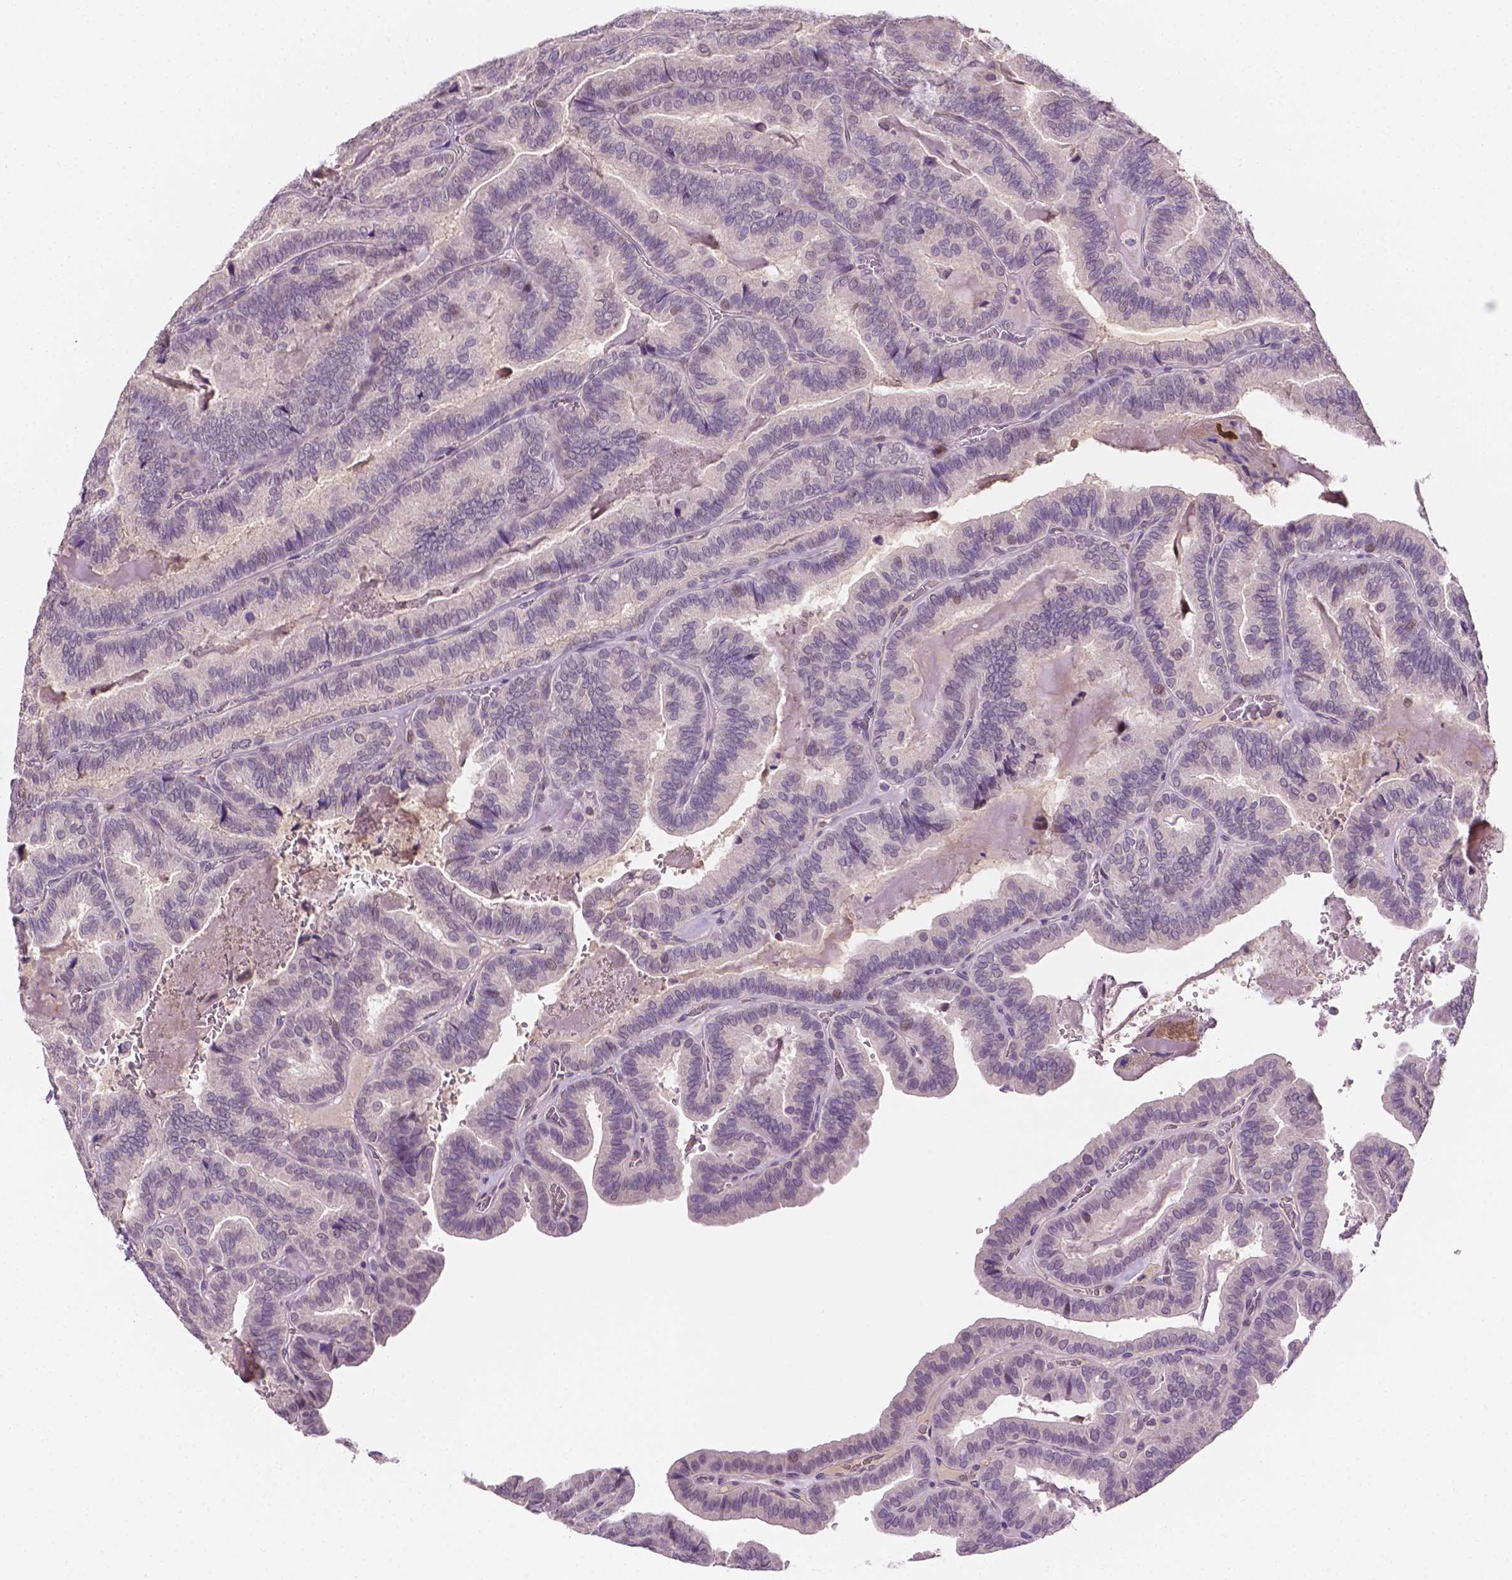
{"staining": {"intensity": "negative", "quantity": "none", "location": "none"}, "tissue": "thyroid cancer", "cell_type": "Tumor cells", "image_type": "cancer", "snomed": [{"axis": "morphology", "description": "Papillary adenocarcinoma, NOS"}, {"axis": "topography", "description": "Thyroid gland"}], "caption": "This is an IHC image of human thyroid cancer. There is no staining in tumor cells.", "gene": "MROH6", "patient": {"sex": "female", "age": 75}}